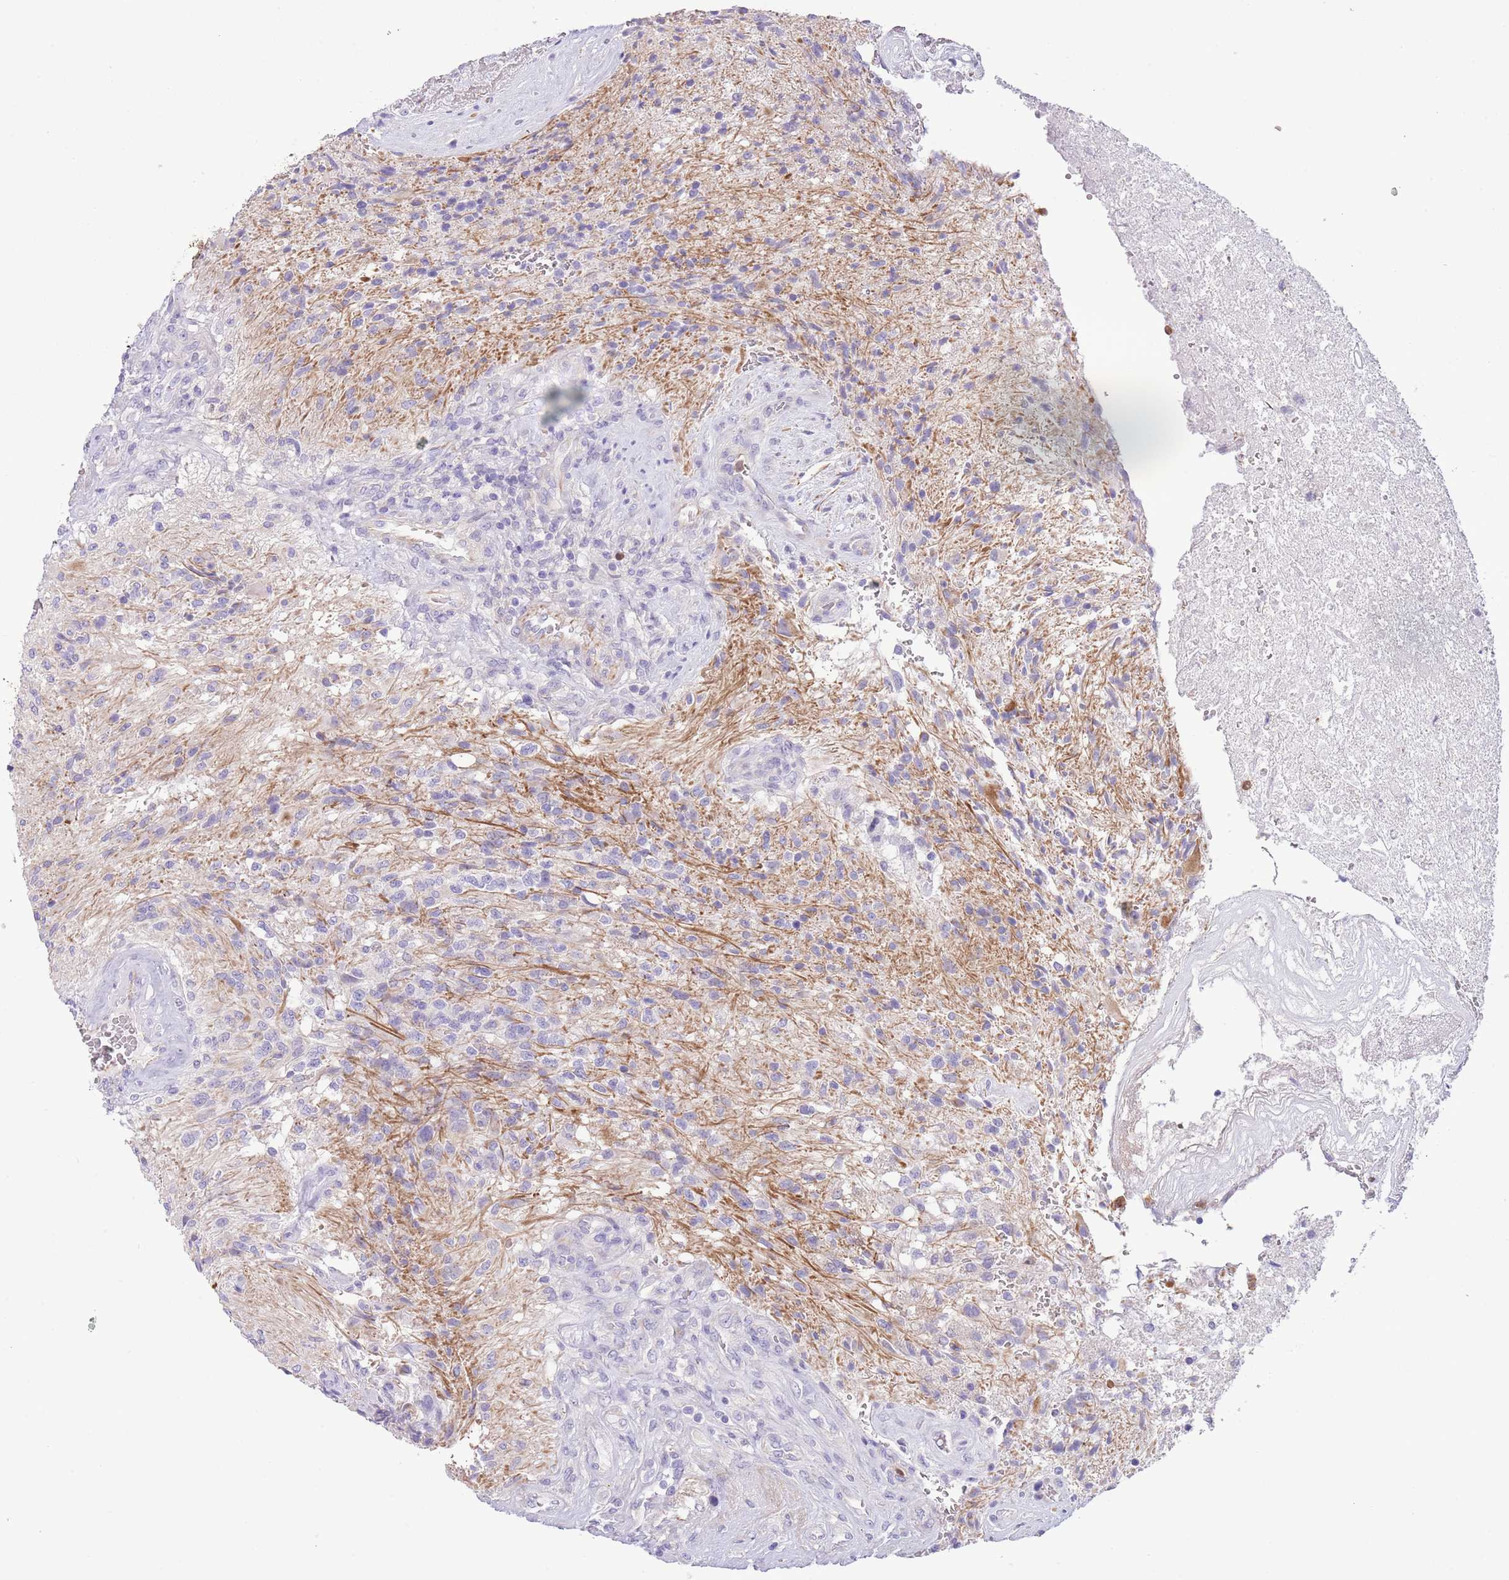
{"staining": {"intensity": "negative", "quantity": "none", "location": "none"}, "tissue": "glioma", "cell_type": "Tumor cells", "image_type": "cancer", "snomed": [{"axis": "morphology", "description": "Glioma, malignant, High grade"}, {"axis": "topography", "description": "Brain"}], "caption": "Immunohistochemistry (IHC) image of neoplastic tissue: human high-grade glioma (malignant) stained with DAB displays no significant protein expression in tumor cells.", "gene": "OR6M1", "patient": {"sex": "male", "age": 56}}